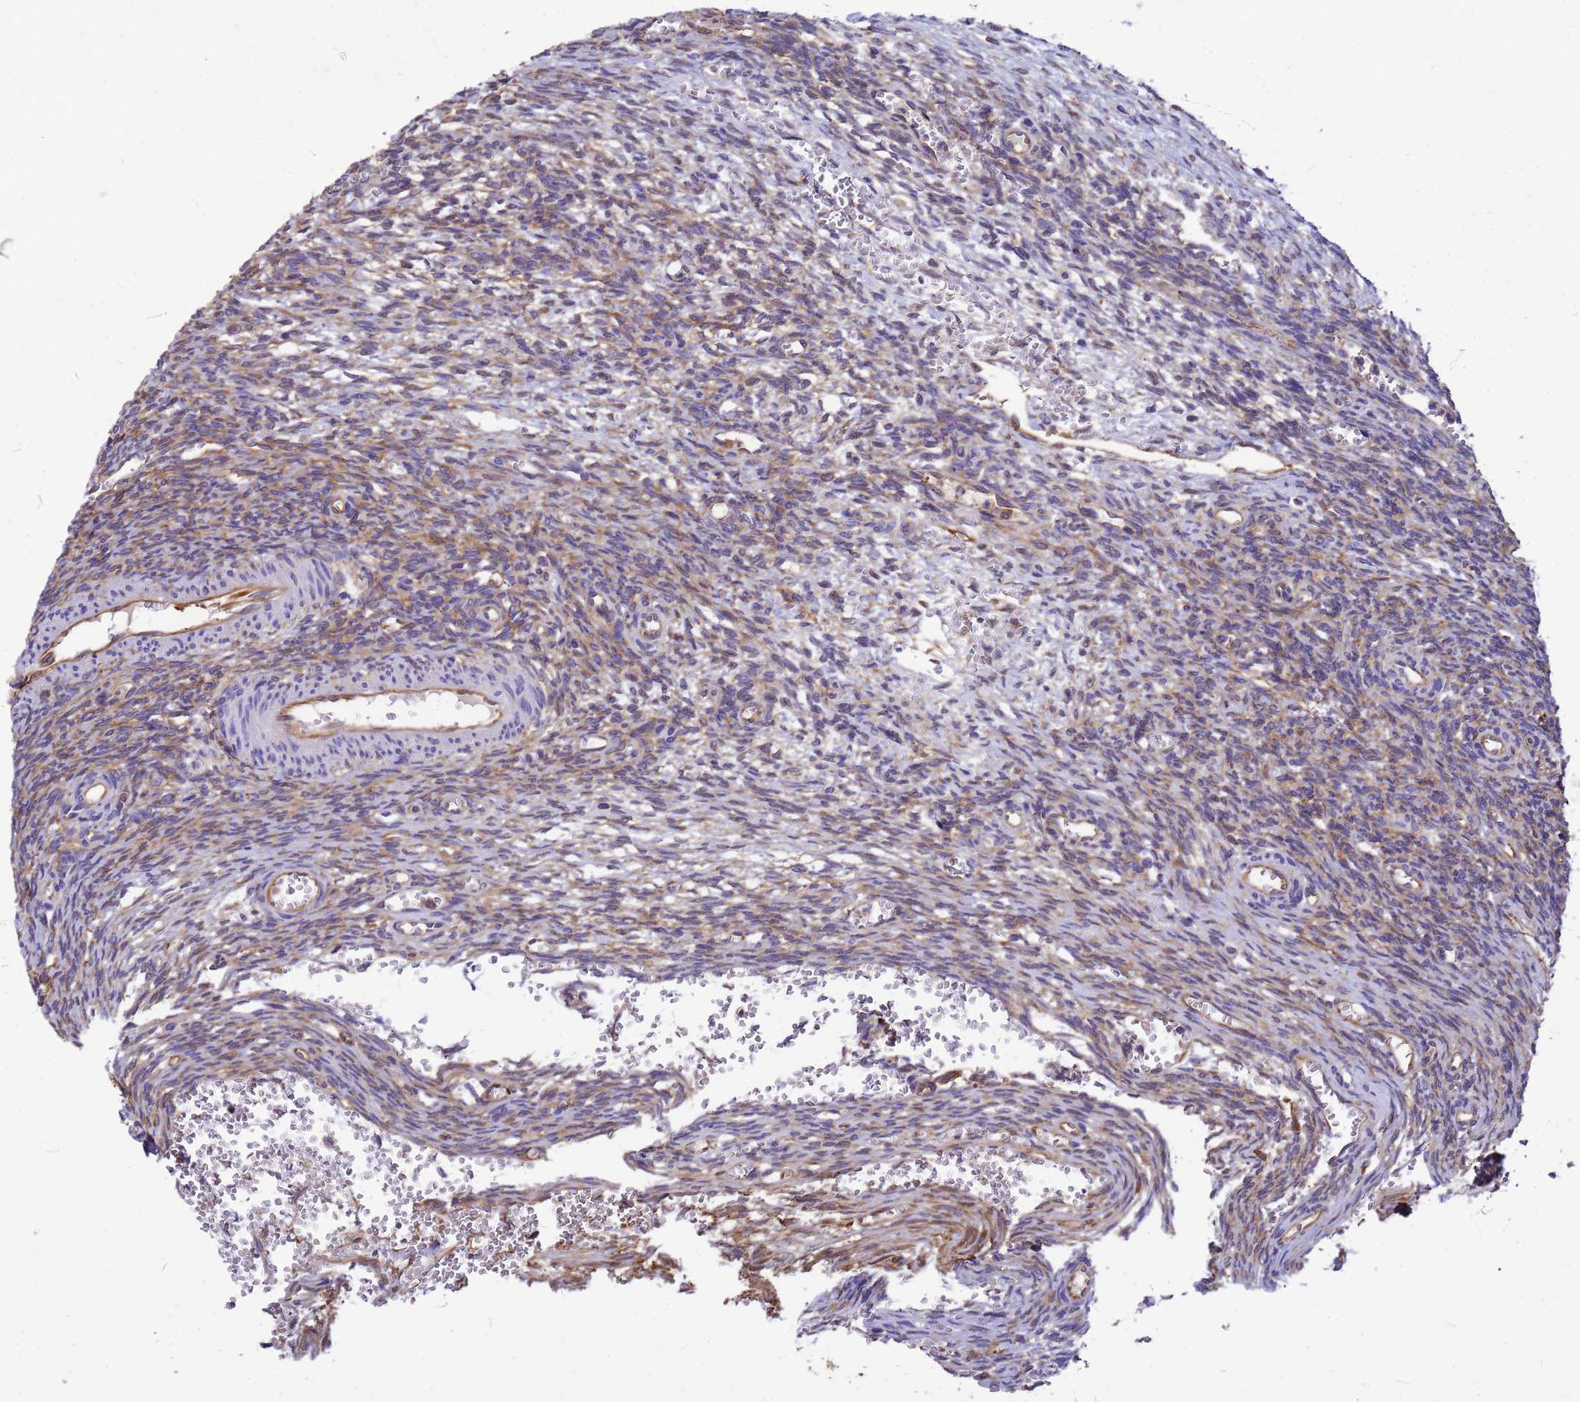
{"staining": {"intensity": "moderate", "quantity": "25%-75%", "location": "cytoplasmic/membranous"}, "tissue": "ovary", "cell_type": "Ovarian stroma cells", "image_type": "normal", "snomed": [{"axis": "morphology", "description": "Normal tissue, NOS"}, {"axis": "topography", "description": "Ovary"}], "caption": "Protein expression by immunohistochemistry (IHC) shows moderate cytoplasmic/membranous positivity in about 25%-75% of ovarian stroma cells in normal ovary.", "gene": "GID4", "patient": {"sex": "female", "age": 39}}